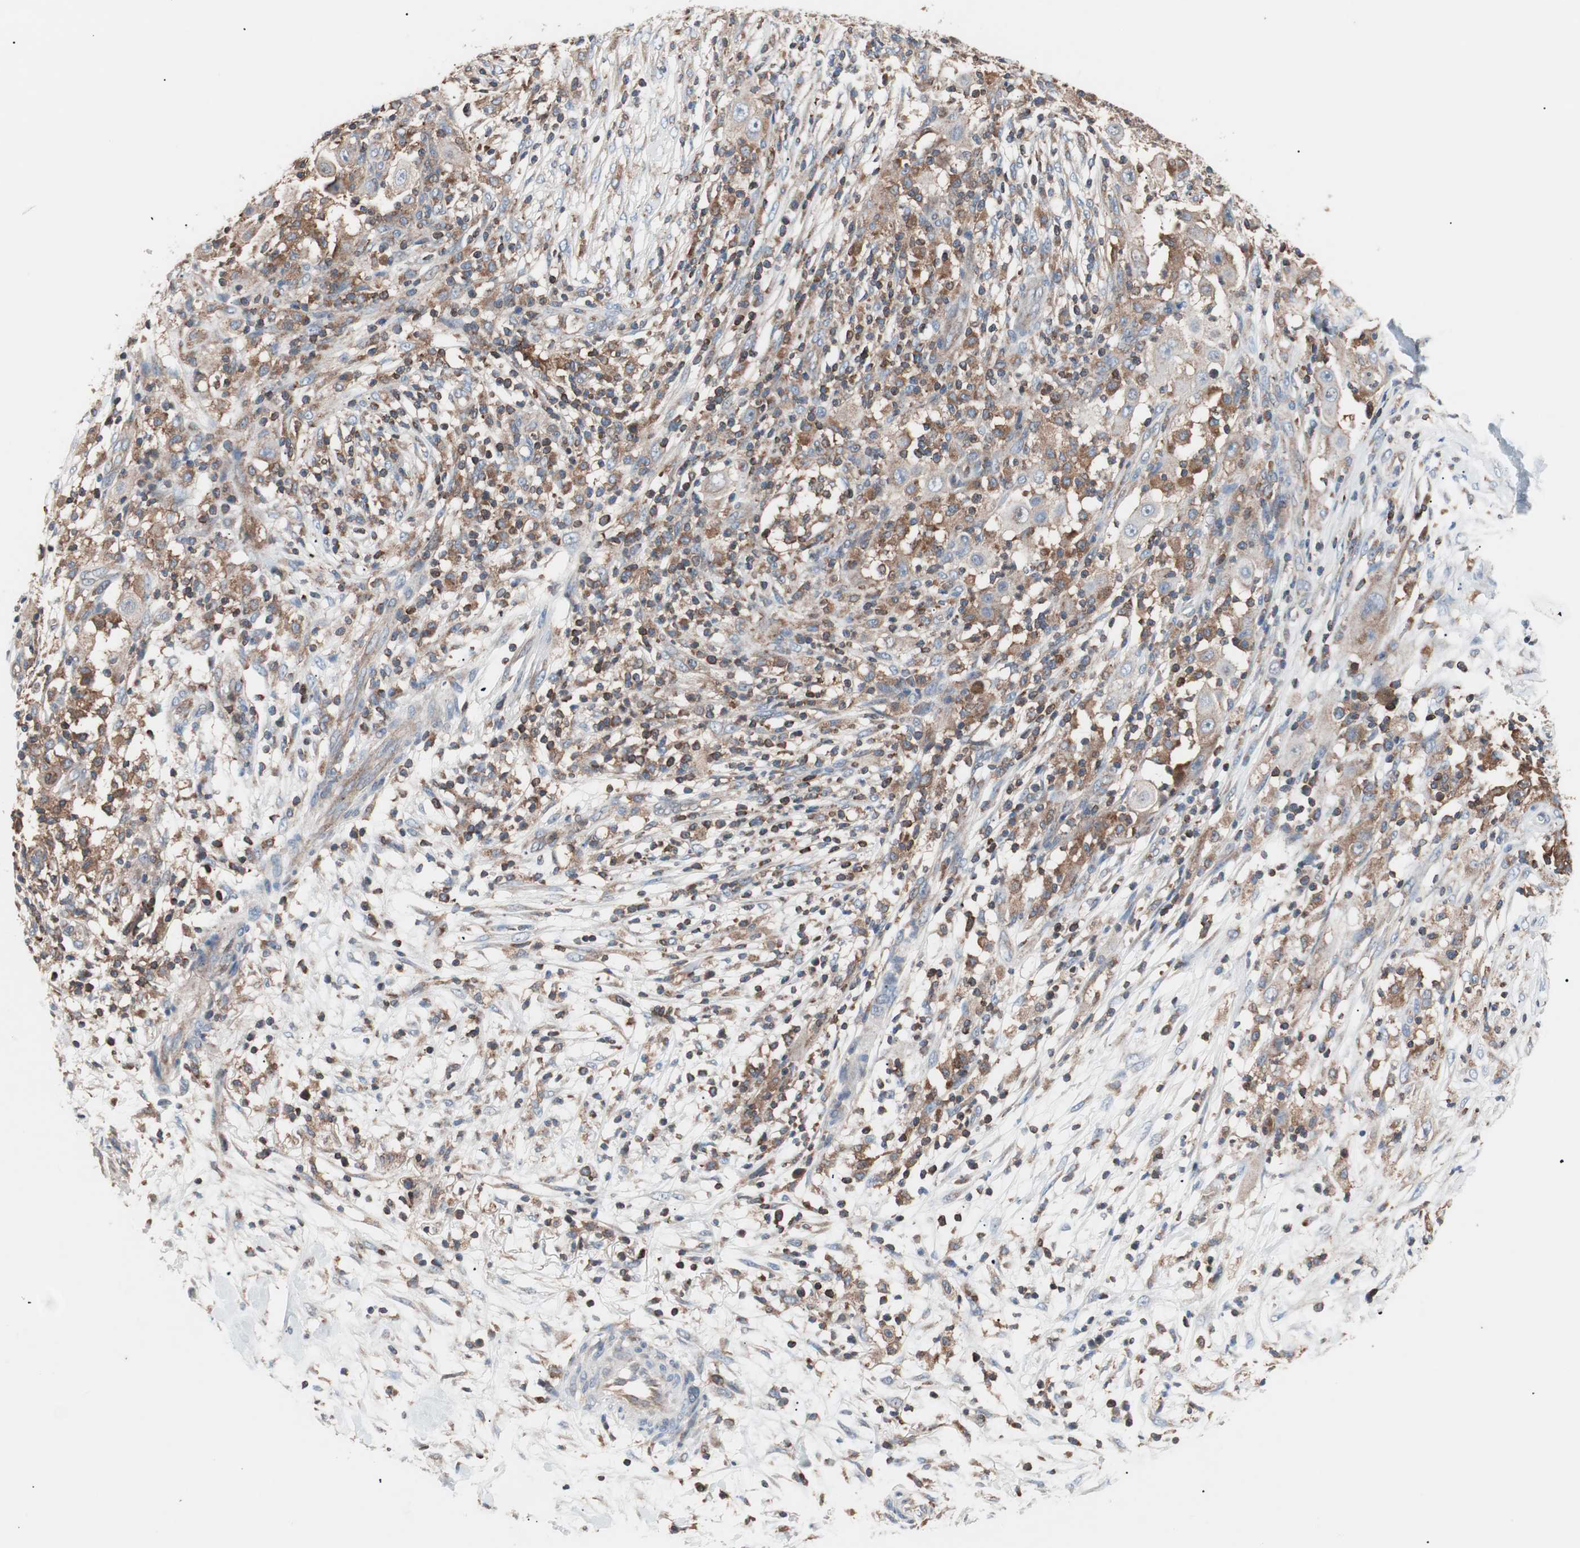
{"staining": {"intensity": "moderate", "quantity": ">75%", "location": "cytoplasmic/membranous"}, "tissue": "ovarian cancer", "cell_type": "Tumor cells", "image_type": "cancer", "snomed": [{"axis": "morphology", "description": "Carcinoma, endometroid"}, {"axis": "topography", "description": "Ovary"}], "caption": "IHC (DAB) staining of ovarian cancer (endometroid carcinoma) demonstrates moderate cytoplasmic/membranous protein staining in approximately >75% of tumor cells. The protein is stained brown, and the nuclei are stained in blue (DAB IHC with brightfield microscopy, high magnification).", "gene": "PIK3R1", "patient": {"sex": "female", "age": 42}}